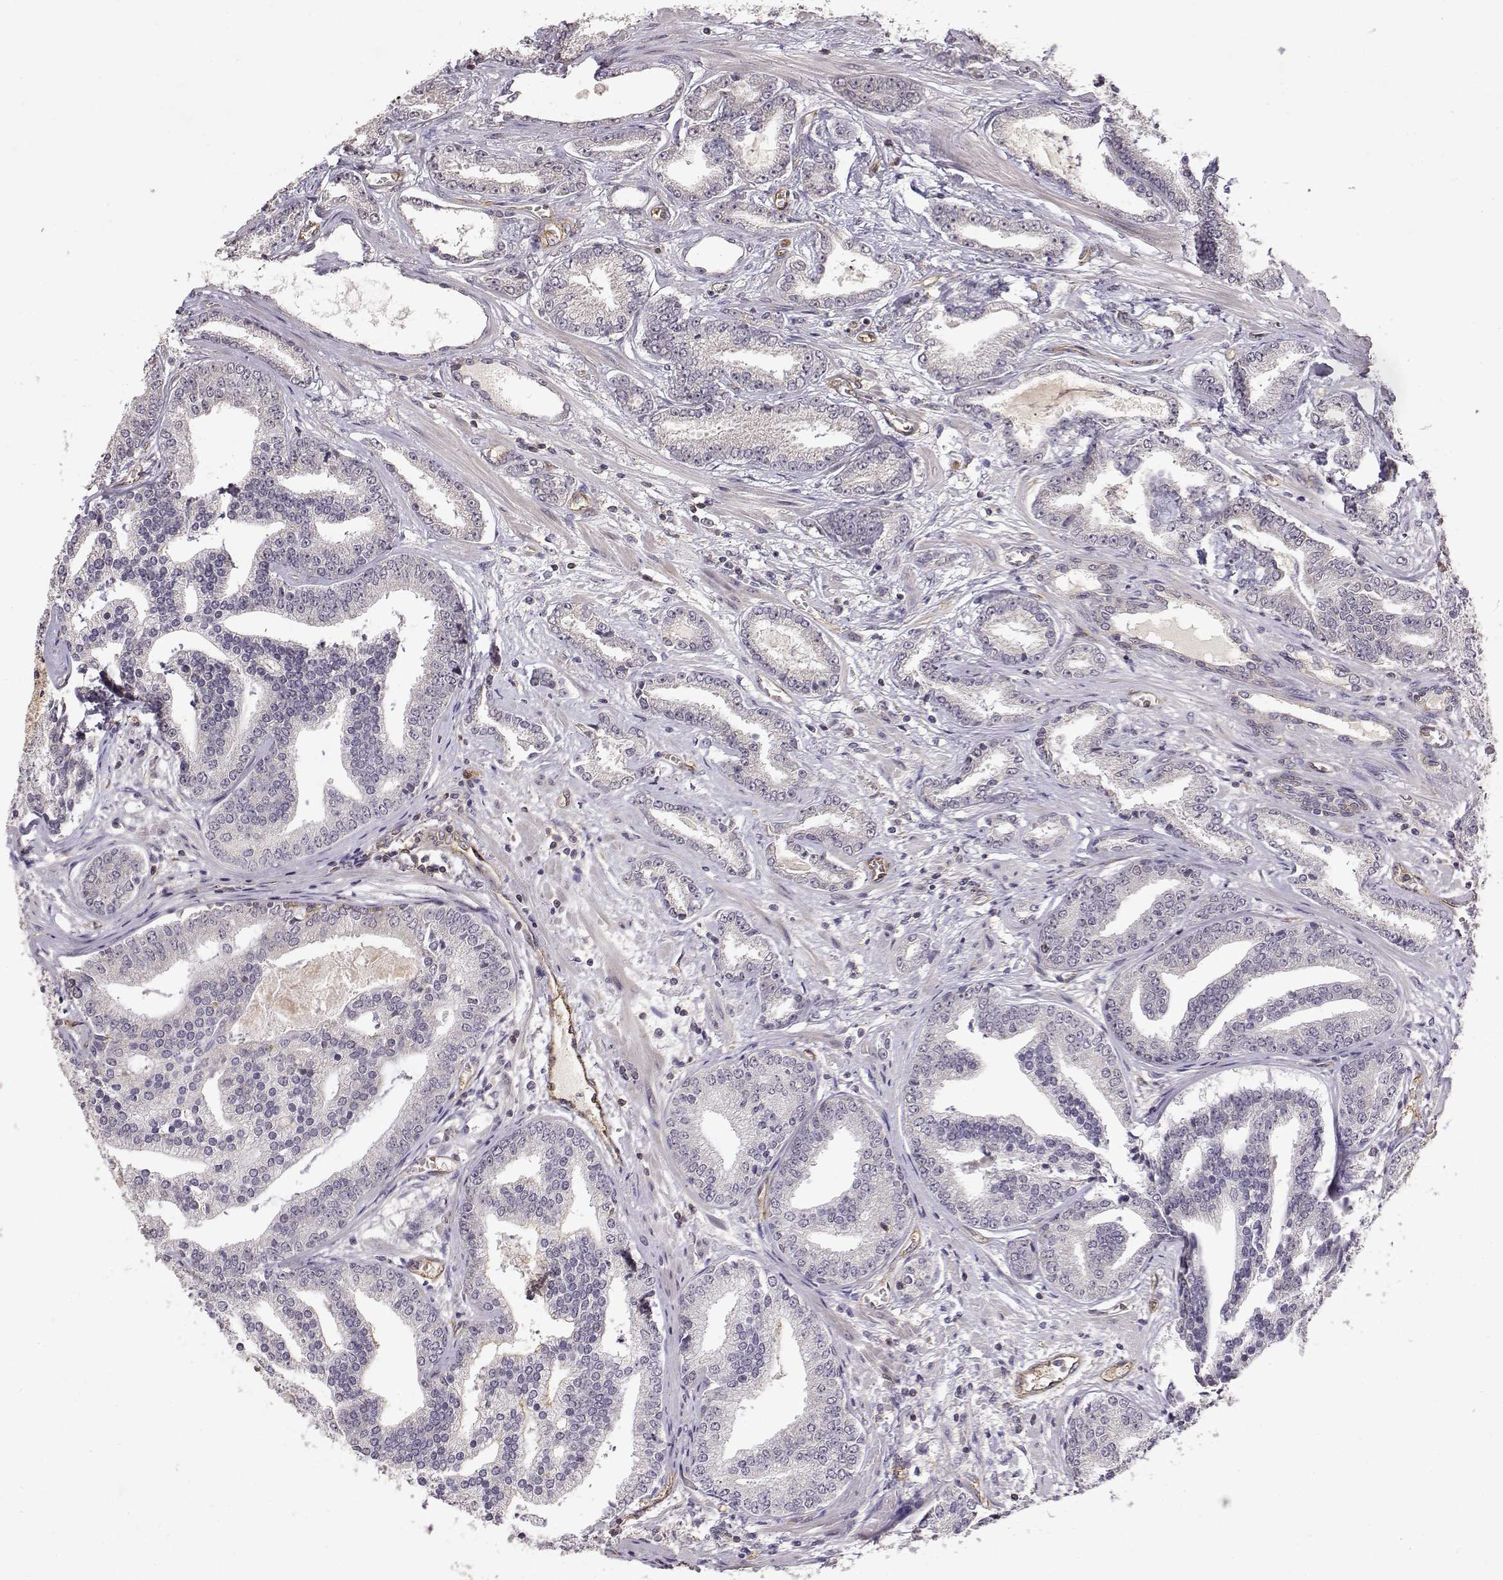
{"staining": {"intensity": "negative", "quantity": "none", "location": "none"}, "tissue": "prostate cancer", "cell_type": "Tumor cells", "image_type": "cancer", "snomed": [{"axis": "morphology", "description": "Adenocarcinoma, NOS"}, {"axis": "topography", "description": "Prostate"}], "caption": "There is no significant positivity in tumor cells of prostate cancer (adenocarcinoma).", "gene": "IFITM1", "patient": {"sex": "male", "age": 64}}